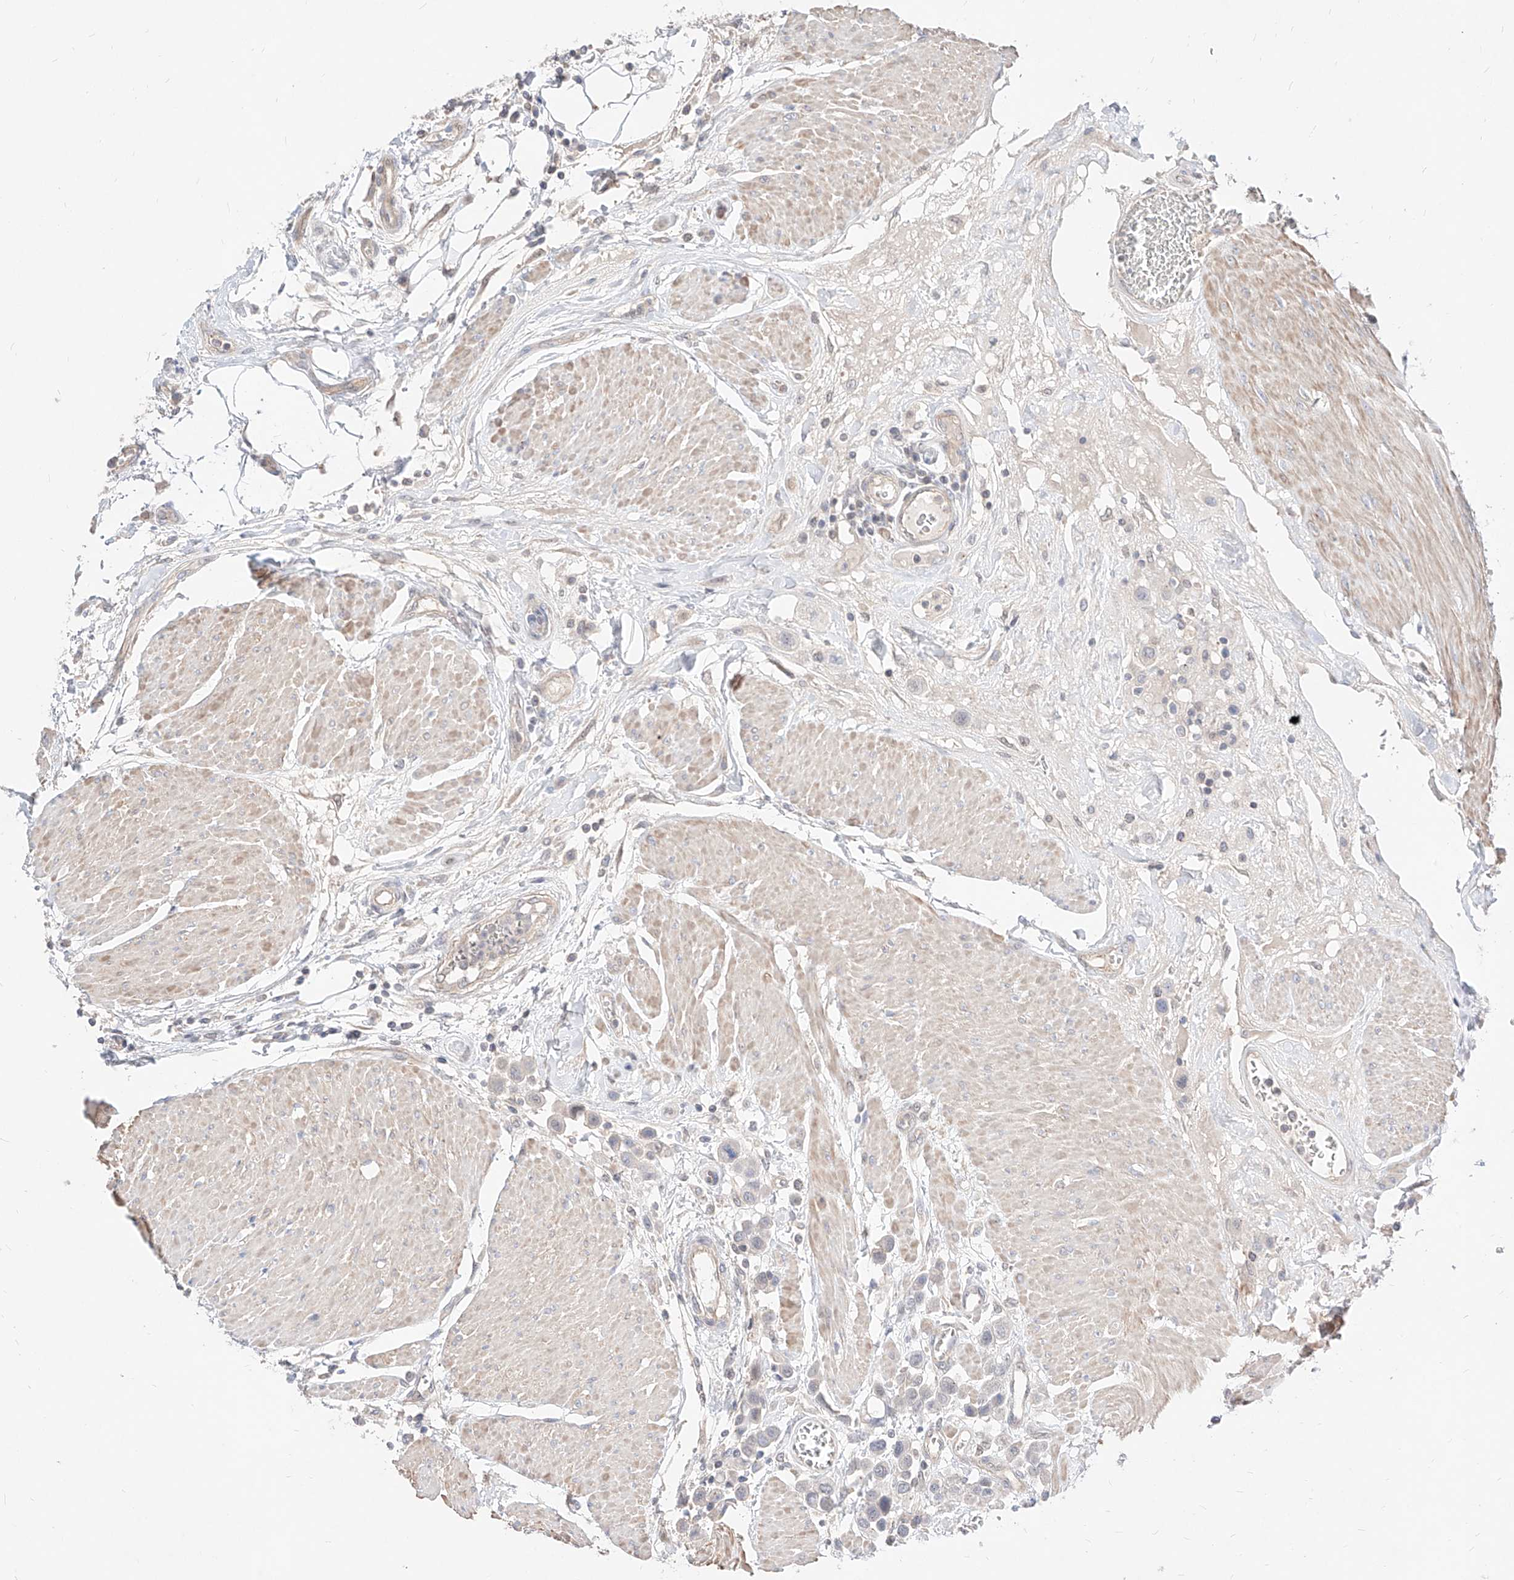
{"staining": {"intensity": "negative", "quantity": "none", "location": "none"}, "tissue": "urothelial cancer", "cell_type": "Tumor cells", "image_type": "cancer", "snomed": [{"axis": "morphology", "description": "Urothelial carcinoma, High grade"}, {"axis": "topography", "description": "Urinary bladder"}], "caption": "DAB (3,3'-diaminobenzidine) immunohistochemical staining of human urothelial cancer exhibits no significant expression in tumor cells.", "gene": "TSNAX", "patient": {"sex": "male", "age": 50}}